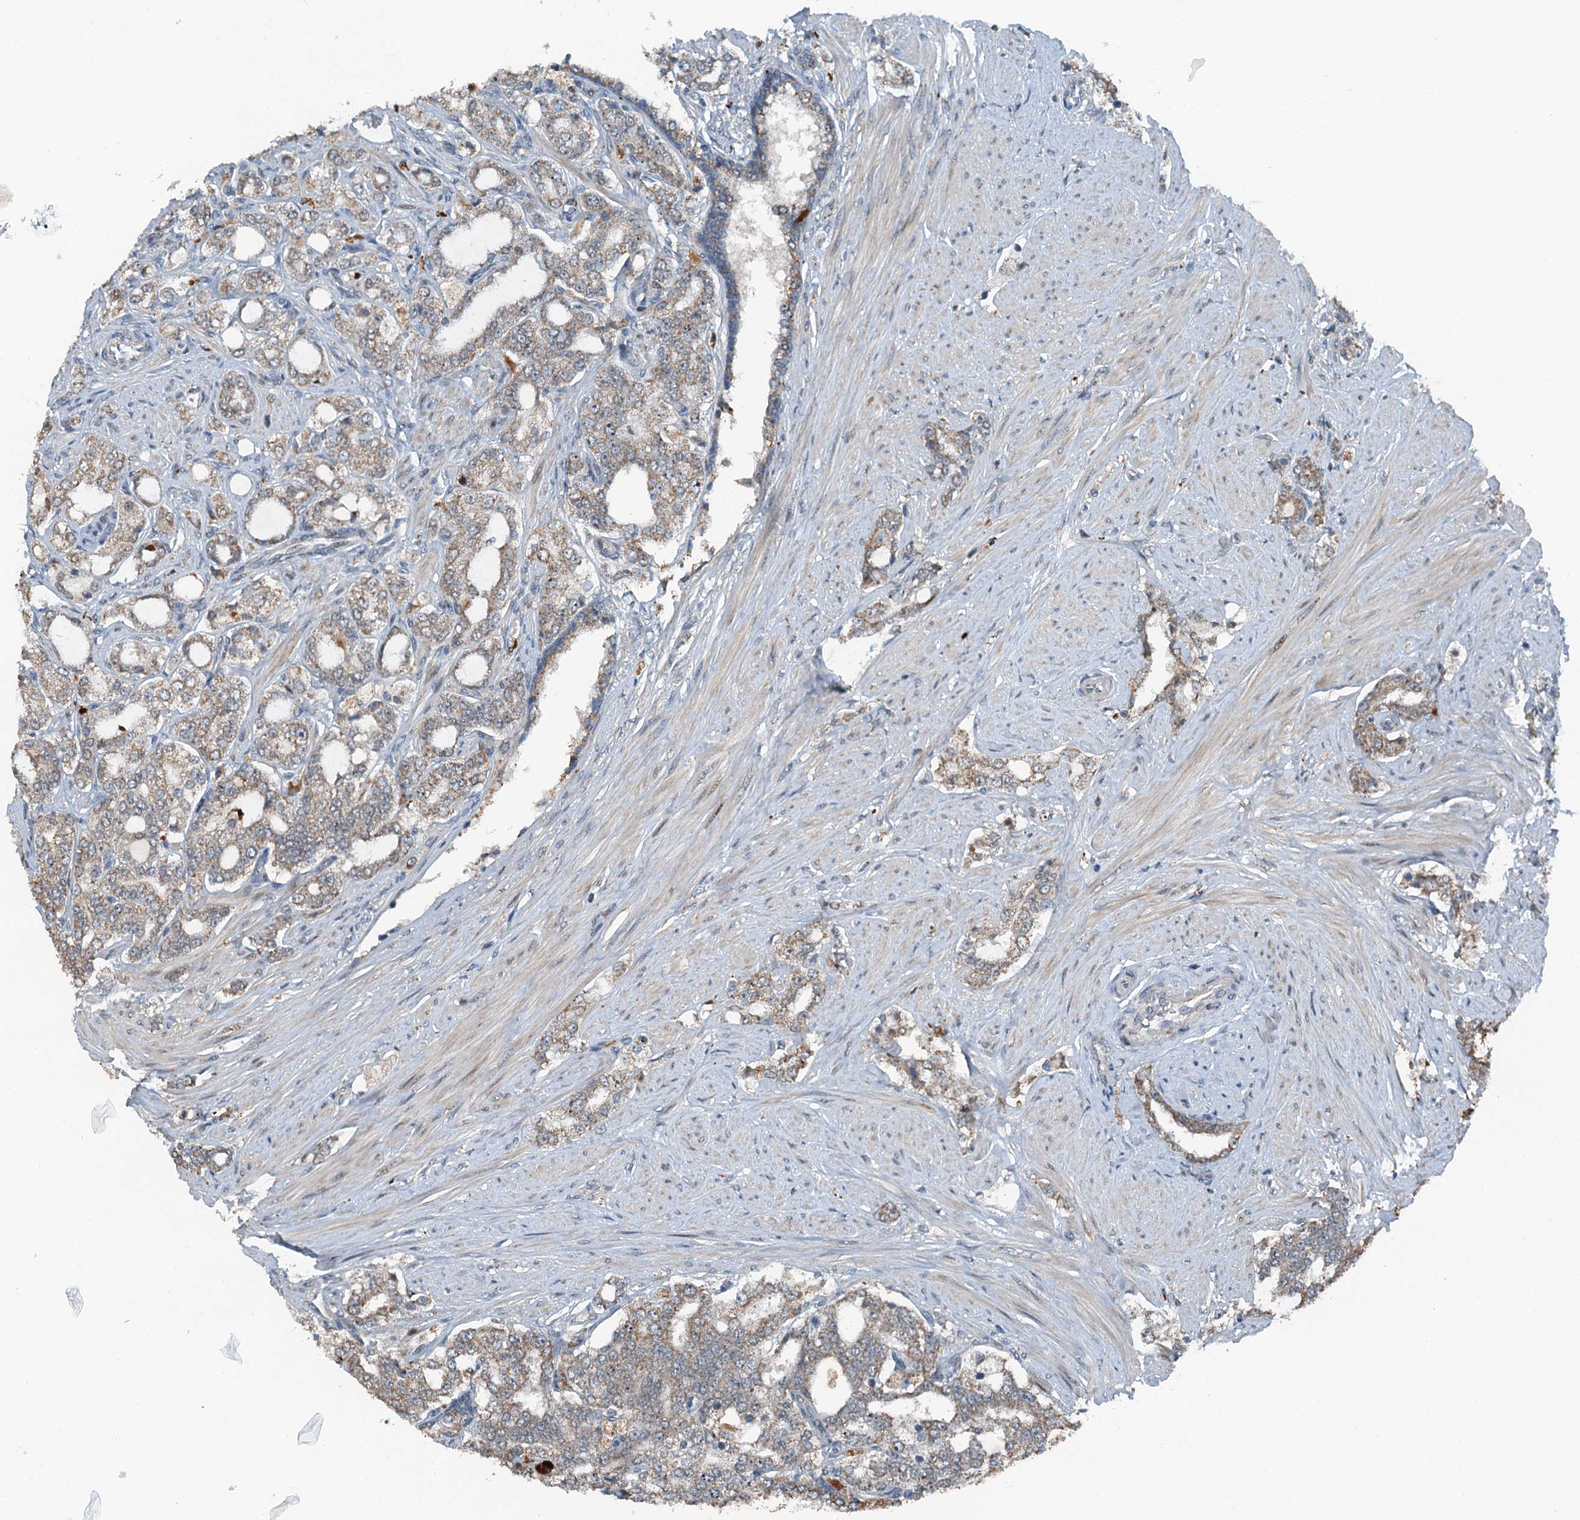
{"staining": {"intensity": "moderate", "quantity": ">75%", "location": "cytoplasmic/membranous"}, "tissue": "prostate cancer", "cell_type": "Tumor cells", "image_type": "cancer", "snomed": [{"axis": "morphology", "description": "Adenocarcinoma, High grade"}, {"axis": "topography", "description": "Prostate"}], "caption": "A medium amount of moderate cytoplasmic/membranous positivity is identified in approximately >75% of tumor cells in adenocarcinoma (high-grade) (prostate) tissue.", "gene": "BMERB1", "patient": {"sex": "male", "age": 64}}